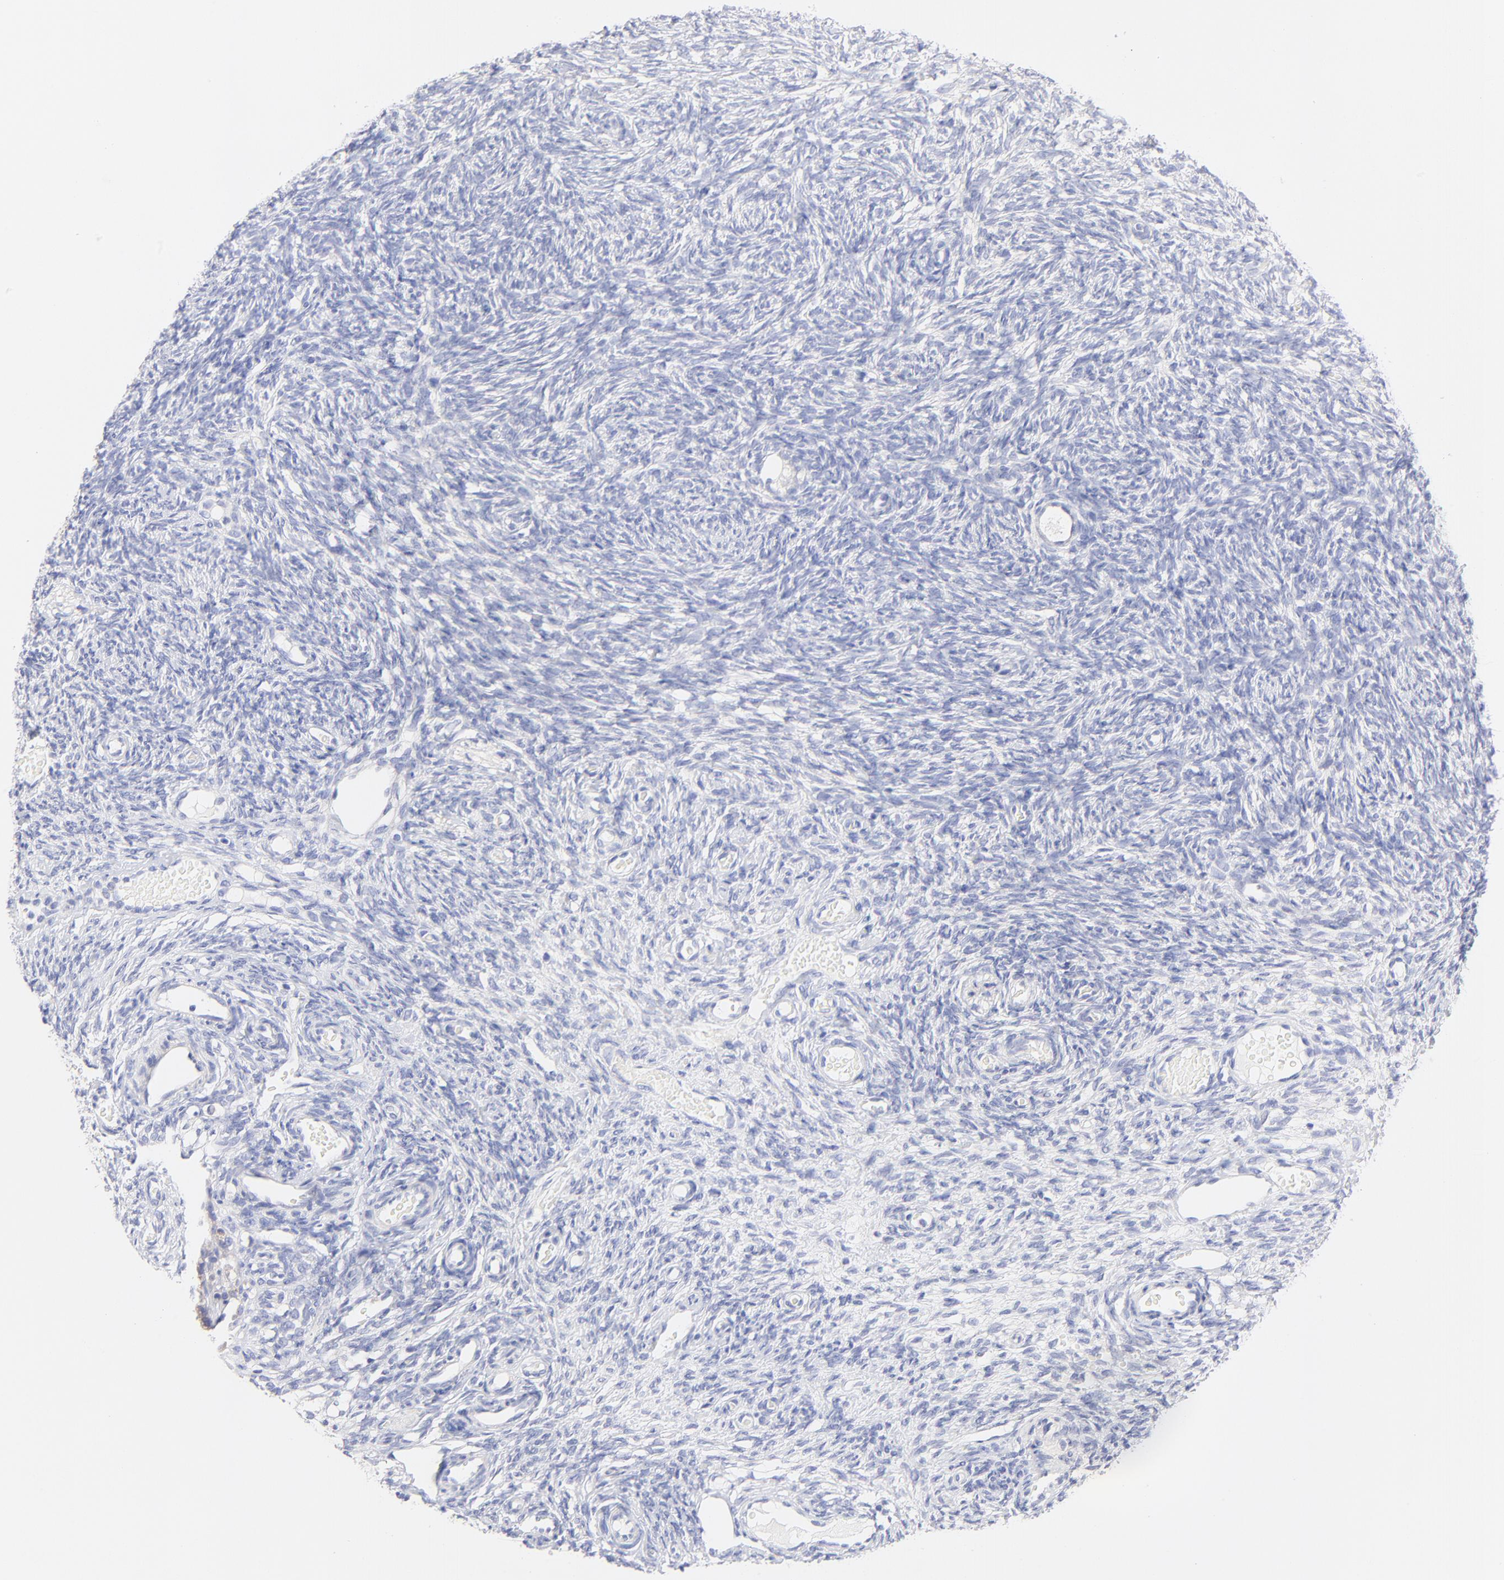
{"staining": {"intensity": "negative", "quantity": "none", "location": "none"}, "tissue": "ovary", "cell_type": "Follicle cells", "image_type": "normal", "snomed": [{"axis": "morphology", "description": "Normal tissue, NOS"}, {"axis": "topography", "description": "Ovary"}], "caption": "Protein analysis of benign ovary exhibits no significant positivity in follicle cells.", "gene": "EBP", "patient": {"sex": "female", "age": 35}}